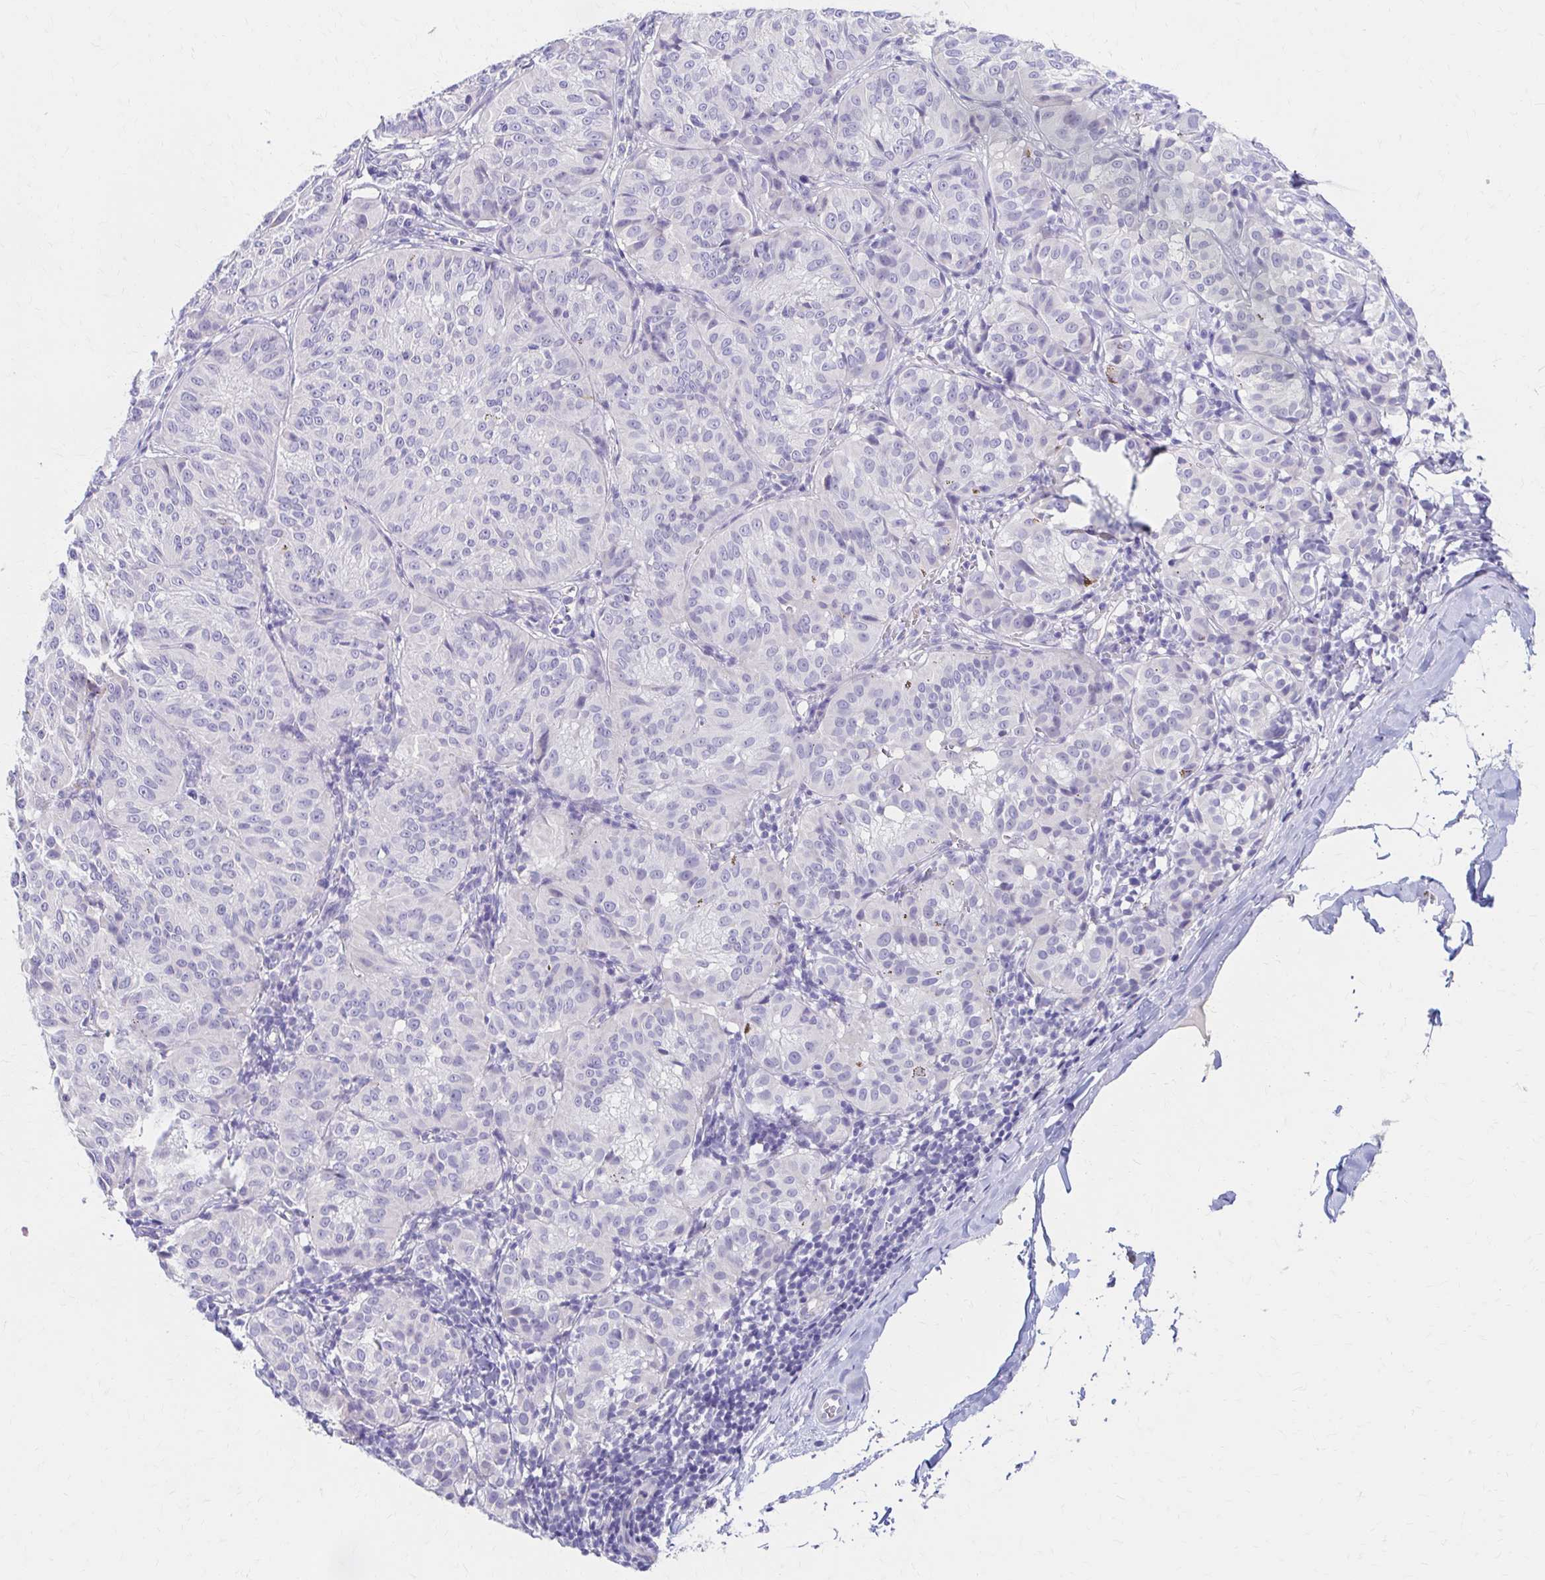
{"staining": {"intensity": "negative", "quantity": "none", "location": "none"}, "tissue": "melanoma", "cell_type": "Tumor cells", "image_type": "cancer", "snomed": [{"axis": "morphology", "description": "Malignant melanoma, NOS"}, {"axis": "topography", "description": "Skin"}], "caption": "Histopathology image shows no protein staining in tumor cells of malignant melanoma tissue.", "gene": "AZGP1", "patient": {"sex": "female", "age": 72}}